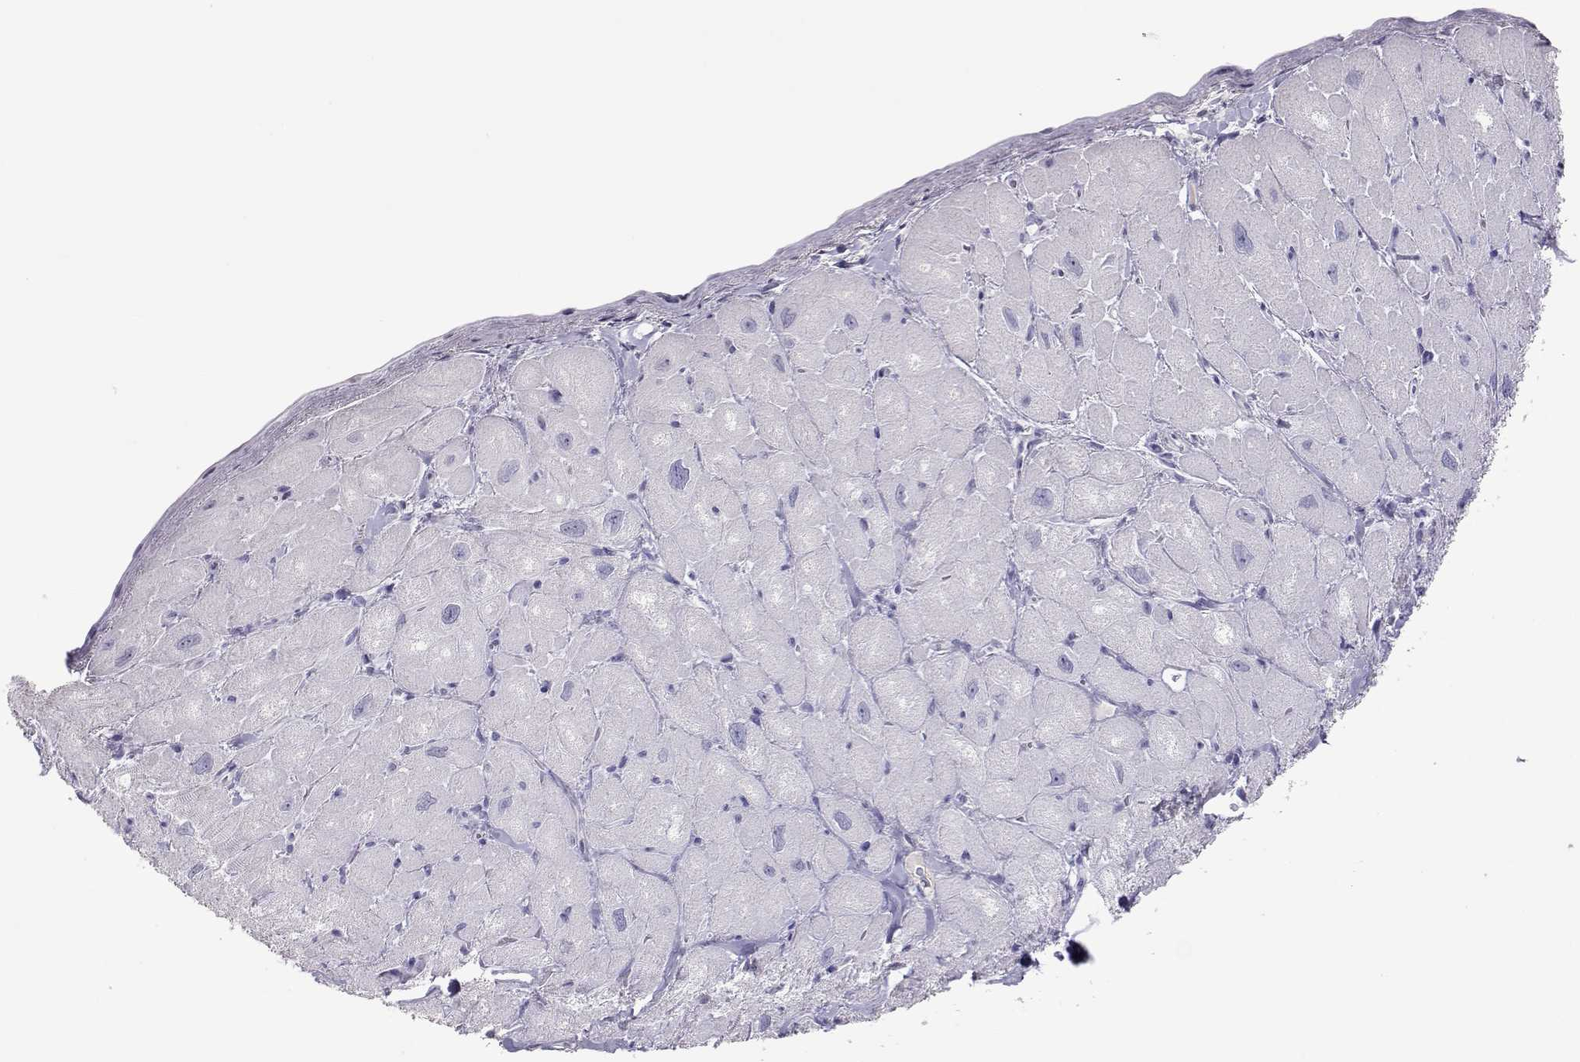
{"staining": {"intensity": "negative", "quantity": "none", "location": "none"}, "tissue": "heart muscle", "cell_type": "Cardiomyocytes", "image_type": "normal", "snomed": [{"axis": "morphology", "description": "Normal tissue, NOS"}, {"axis": "topography", "description": "Heart"}], "caption": "Immunohistochemistry (IHC) of unremarkable human heart muscle exhibits no expression in cardiomyocytes.", "gene": "PMCH", "patient": {"sex": "male", "age": 60}}